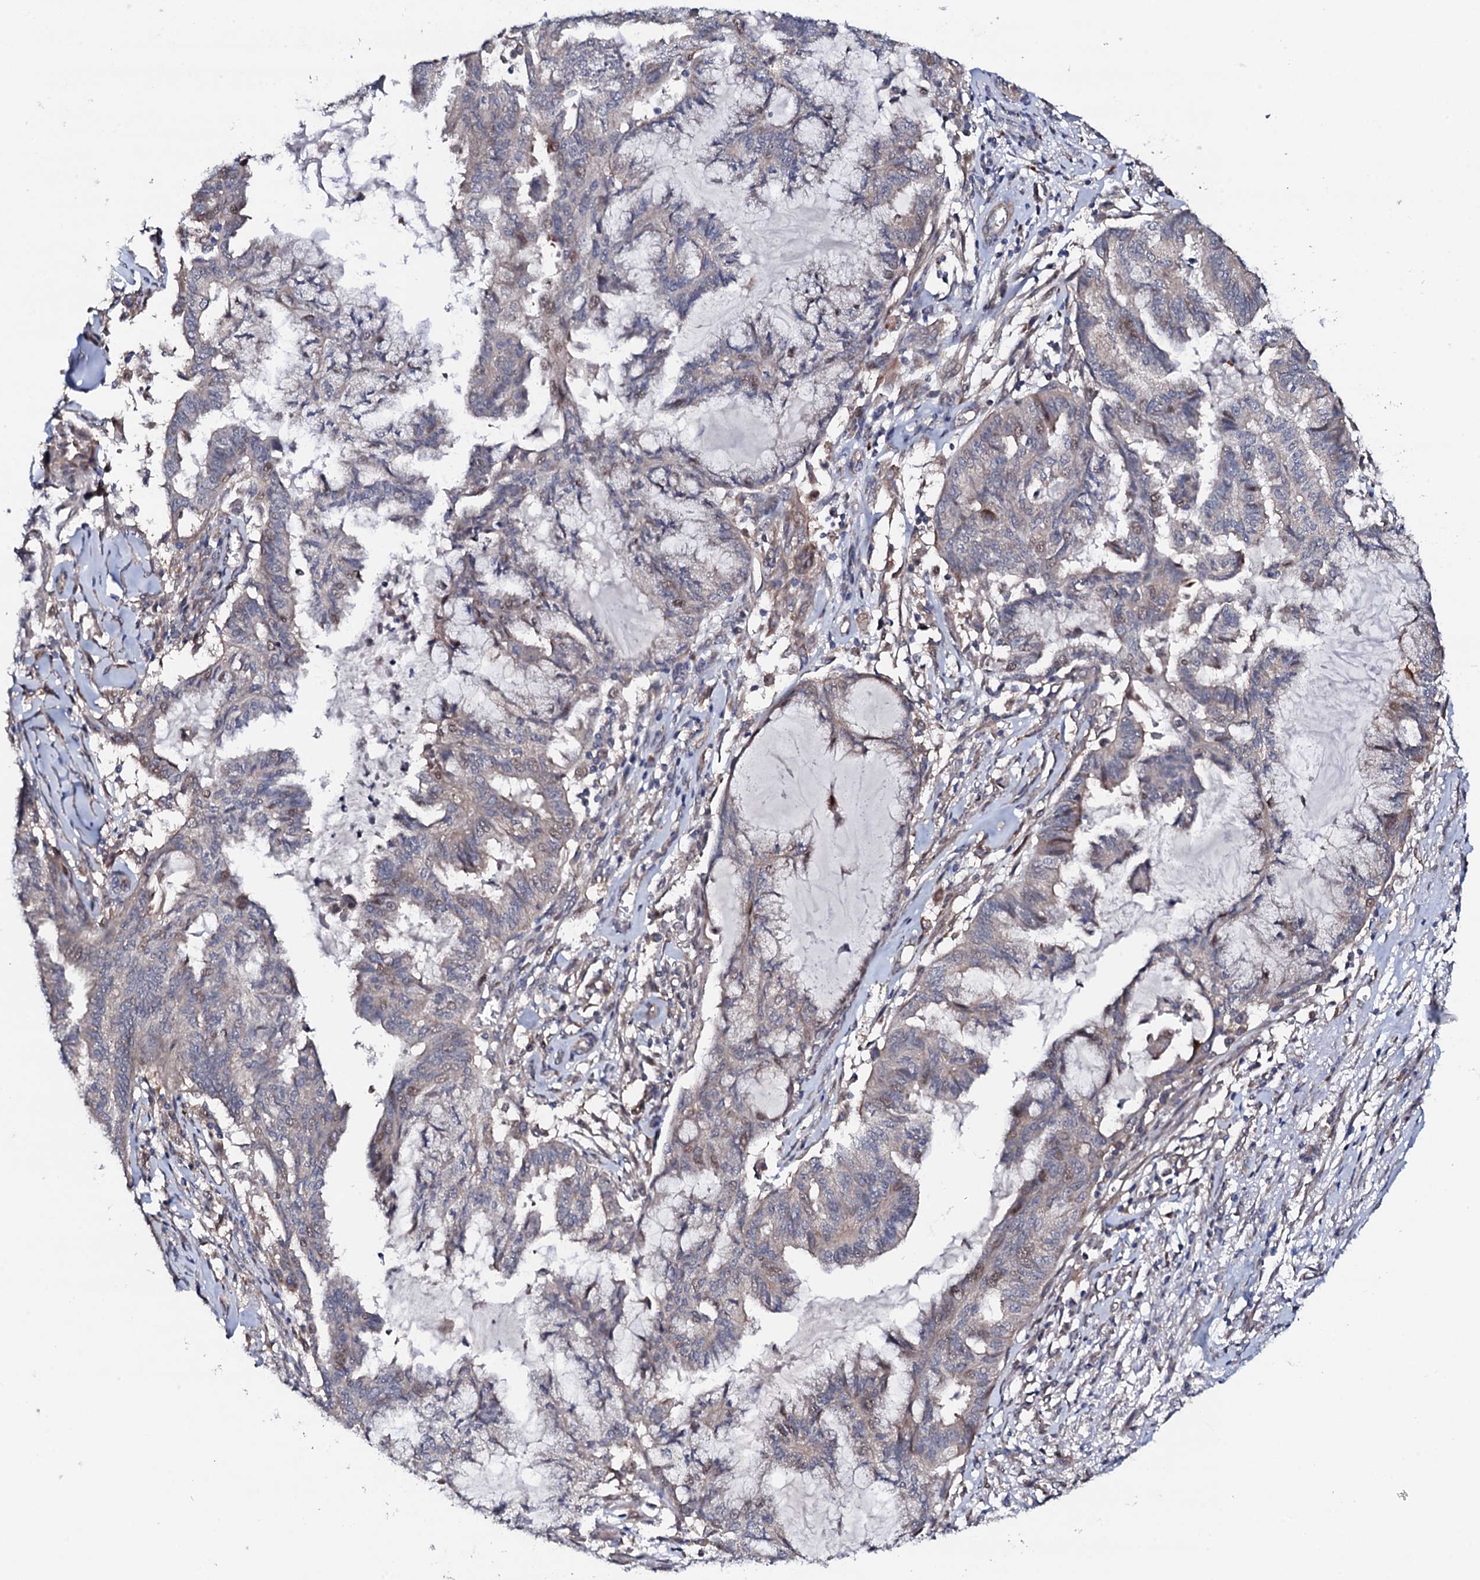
{"staining": {"intensity": "negative", "quantity": "none", "location": "none"}, "tissue": "endometrial cancer", "cell_type": "Tumor cells", "image_type": "cancer", "snomed": [{"axis": "morphology", "description": "Adenocarcinoma, NOS"}, {"axis": "topography", "description": "Endometrium"}], "caption": "Immunohistochemistry (IHC) photomicrograph of endometrial cancer (adenocarcinoma) stained for a protein (brown), which reveals no positivity in tumor cells.", "gene": "CIAO2A", "patient": {"sex": "female", "age": 86}}